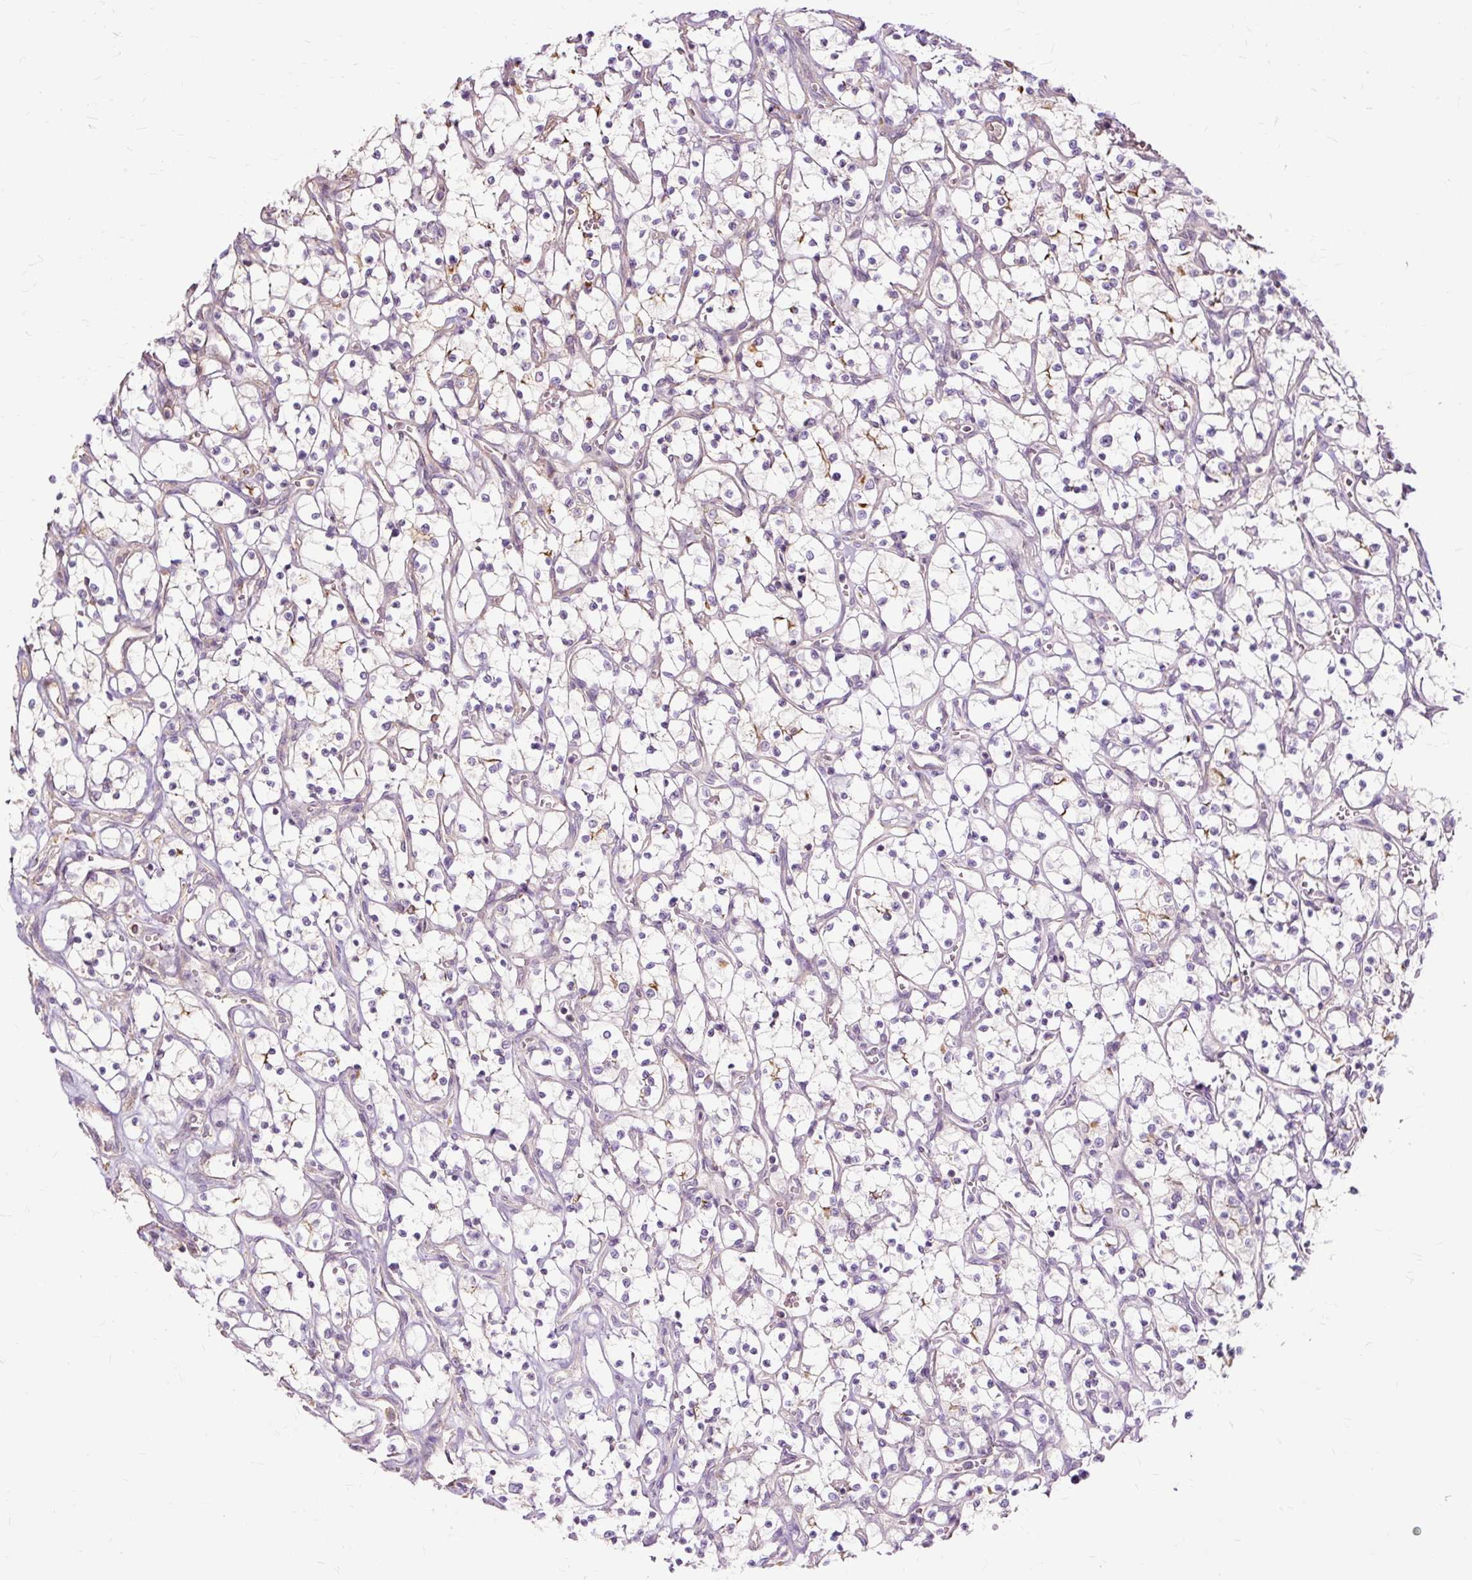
{"staining": {"intensity": "negative", "quantity": "none", "location": "none"}, "tissue": "renal cancer", "cell_type": "Tumor cells", "image_type": "cancer", "snomed": [{"axis": "morphology", "description": "Adenocarcinoma, NOS"}, {"axis": "topography", "description": "Kidney"}], "caption": "Immunohistochemistry micrograph of neoplastic tissue: renal cancer stained with DAB (3,3'-diaminobenzidine) shows no significant protein positivity in tumor cells. Brightfield microscopy of IHC stained with DAB (brown) and hematoxylin (blue), captured at high magnification.", "gene": "TSPAN8", "patient": {"sex": "female", "age": 69}}